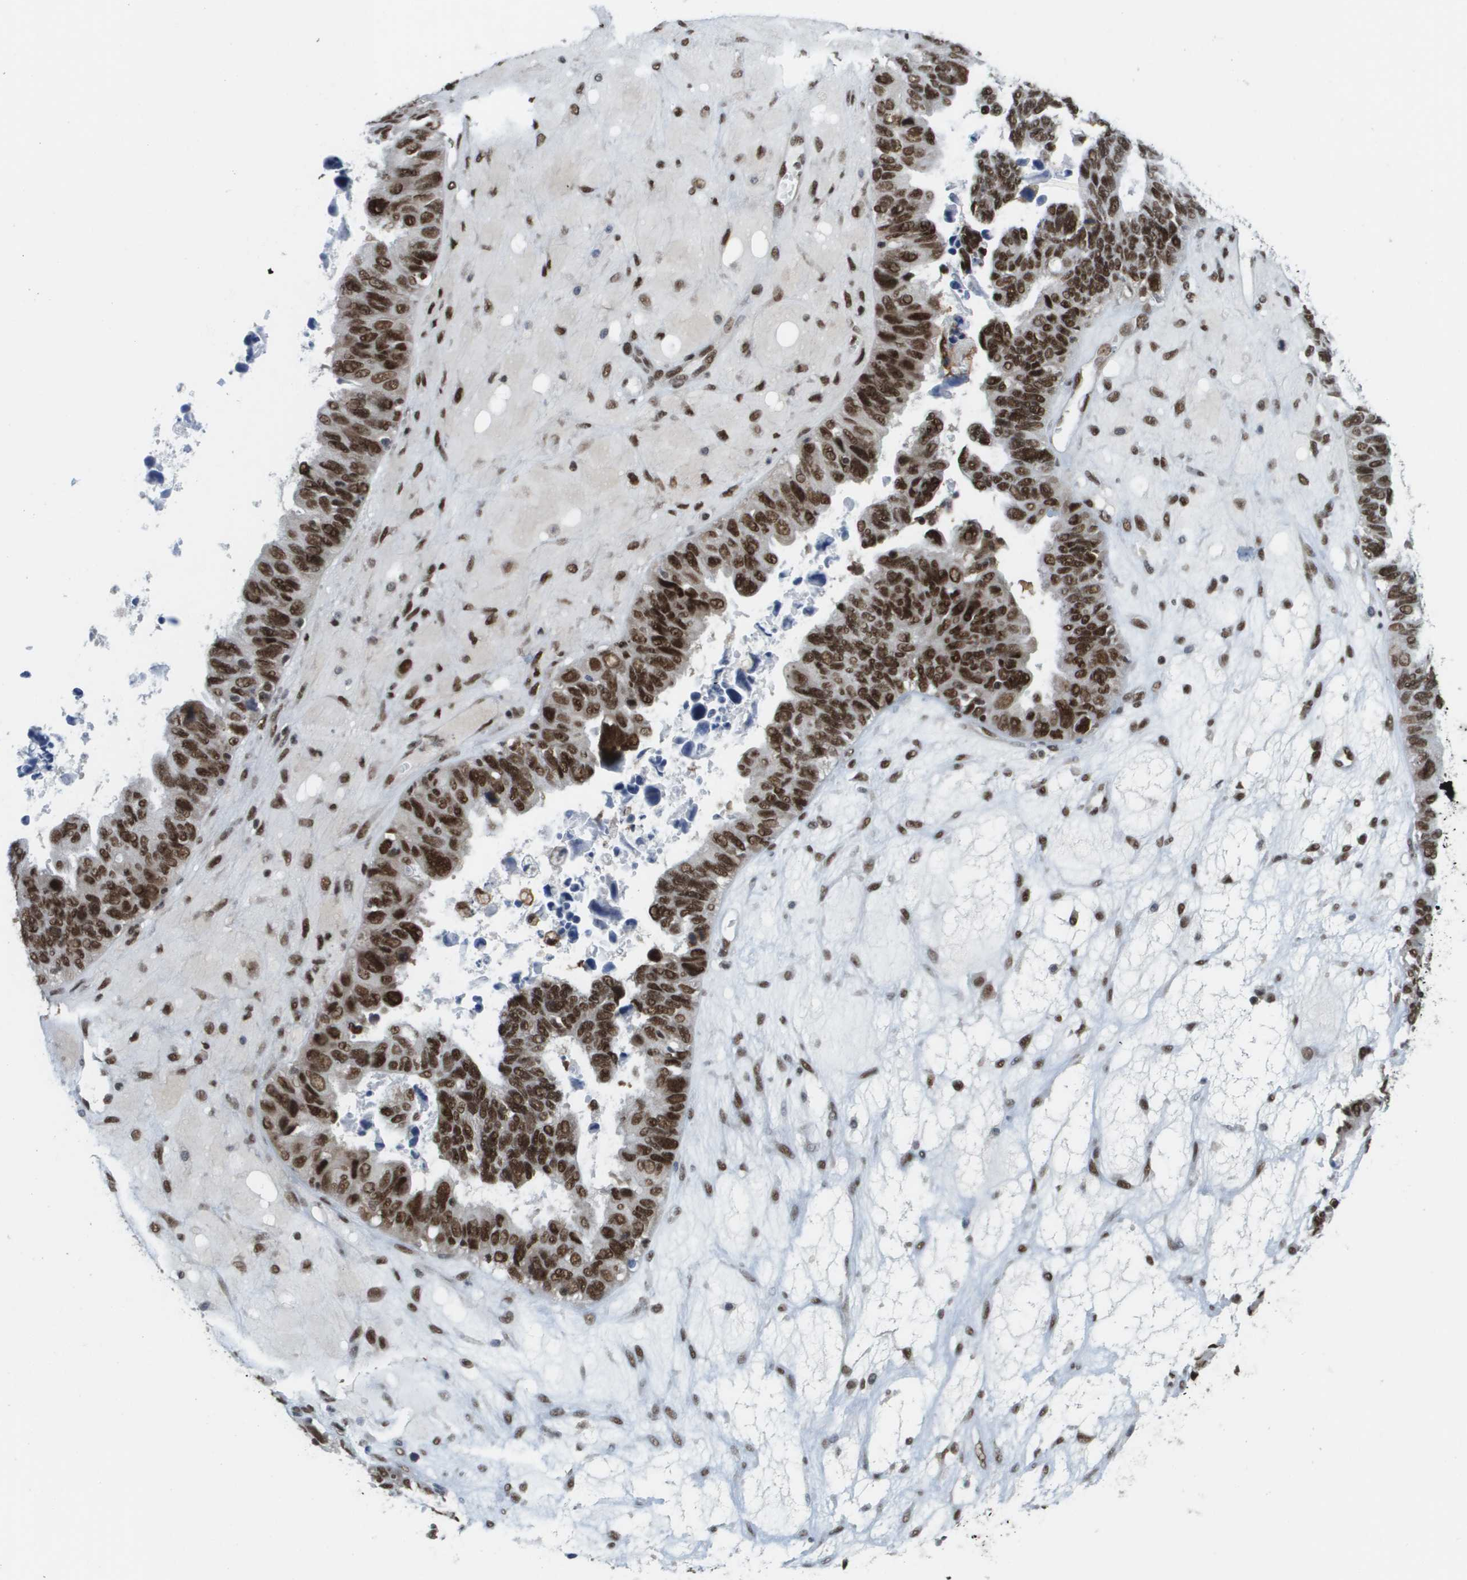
{"staining": {"intensity": "strong", "quantity": ">75%", "location": "nuclear"}, "tissue": "ovarian cancer", "cell_type": "Tumor cells", "image_type": "cancer", "snomed": [{"axis": "morphology", "description": "Cystadenocarcinoma, serous, NOS"}, {"axis": "topography", "description": "Ovary"}], "caption": "Ovarian cancer stained for a protein (brown) shows strong nuclear positive staining in about >75% of tumor cells.", "gene": "PRCC", "patient": {"sex": "female", "age": 79}}